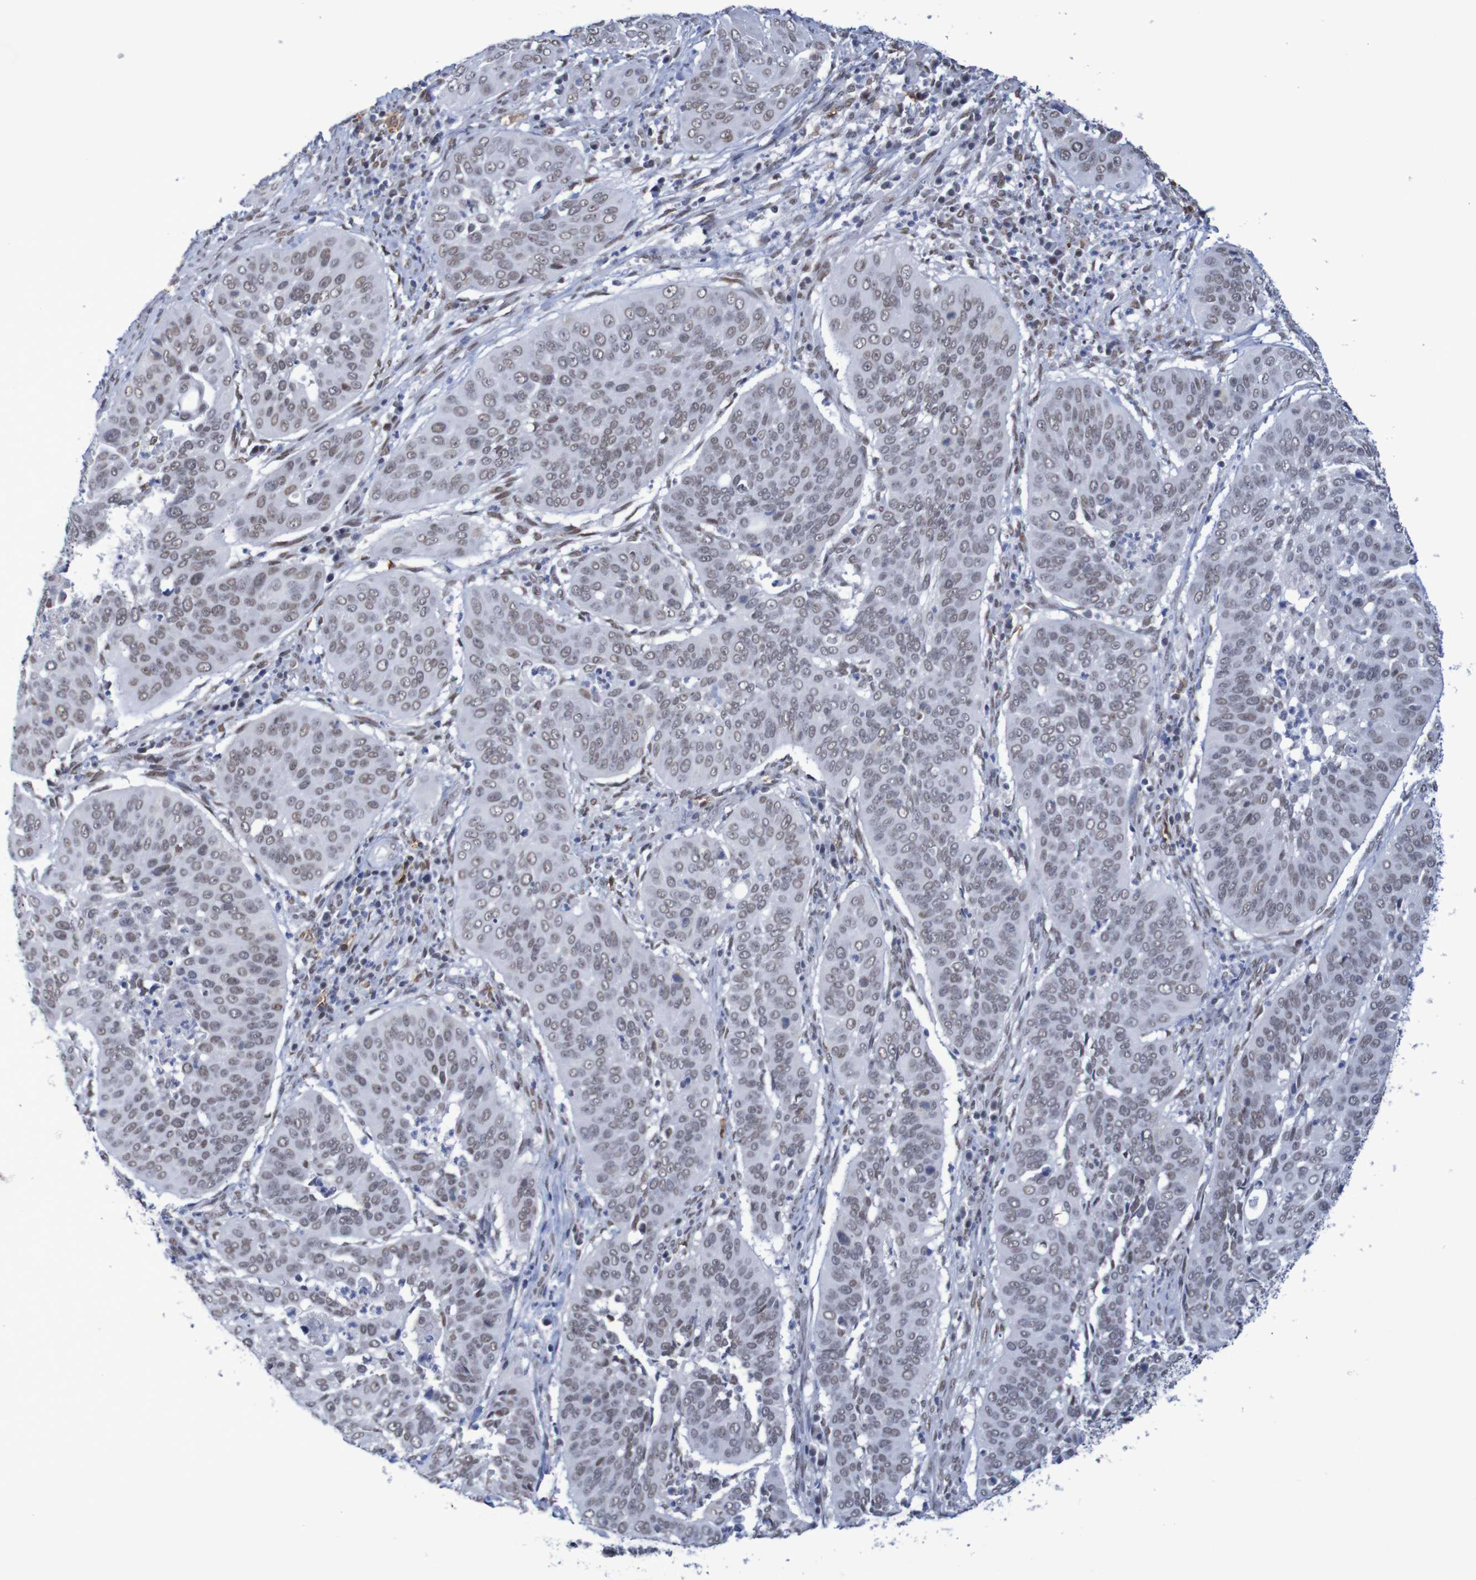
{"staining": {"intensity": "weak", "quantity": ">75%", "location": "nuclear"}, "tissue": "cervical cancer", "cell_type": "Tumor cells", "image_type": "cancer", "snomed": [{"axis": "morphology", "description": "Normal tissue, NOS"}, {"axis": "morphology", "description": "Squamous cell carcinoma, NOS"}, {"axis": "topography", "description": "Cervix"}], "caption": "Weak nuclear positivity for a protein is present in about >75% of tumor cells of cervical cancer (squamous cell carcinoma) using immunohistochemistry (IHC).", "gene": "MRTFB", "patient": {"sex": "female", "age": 39}}